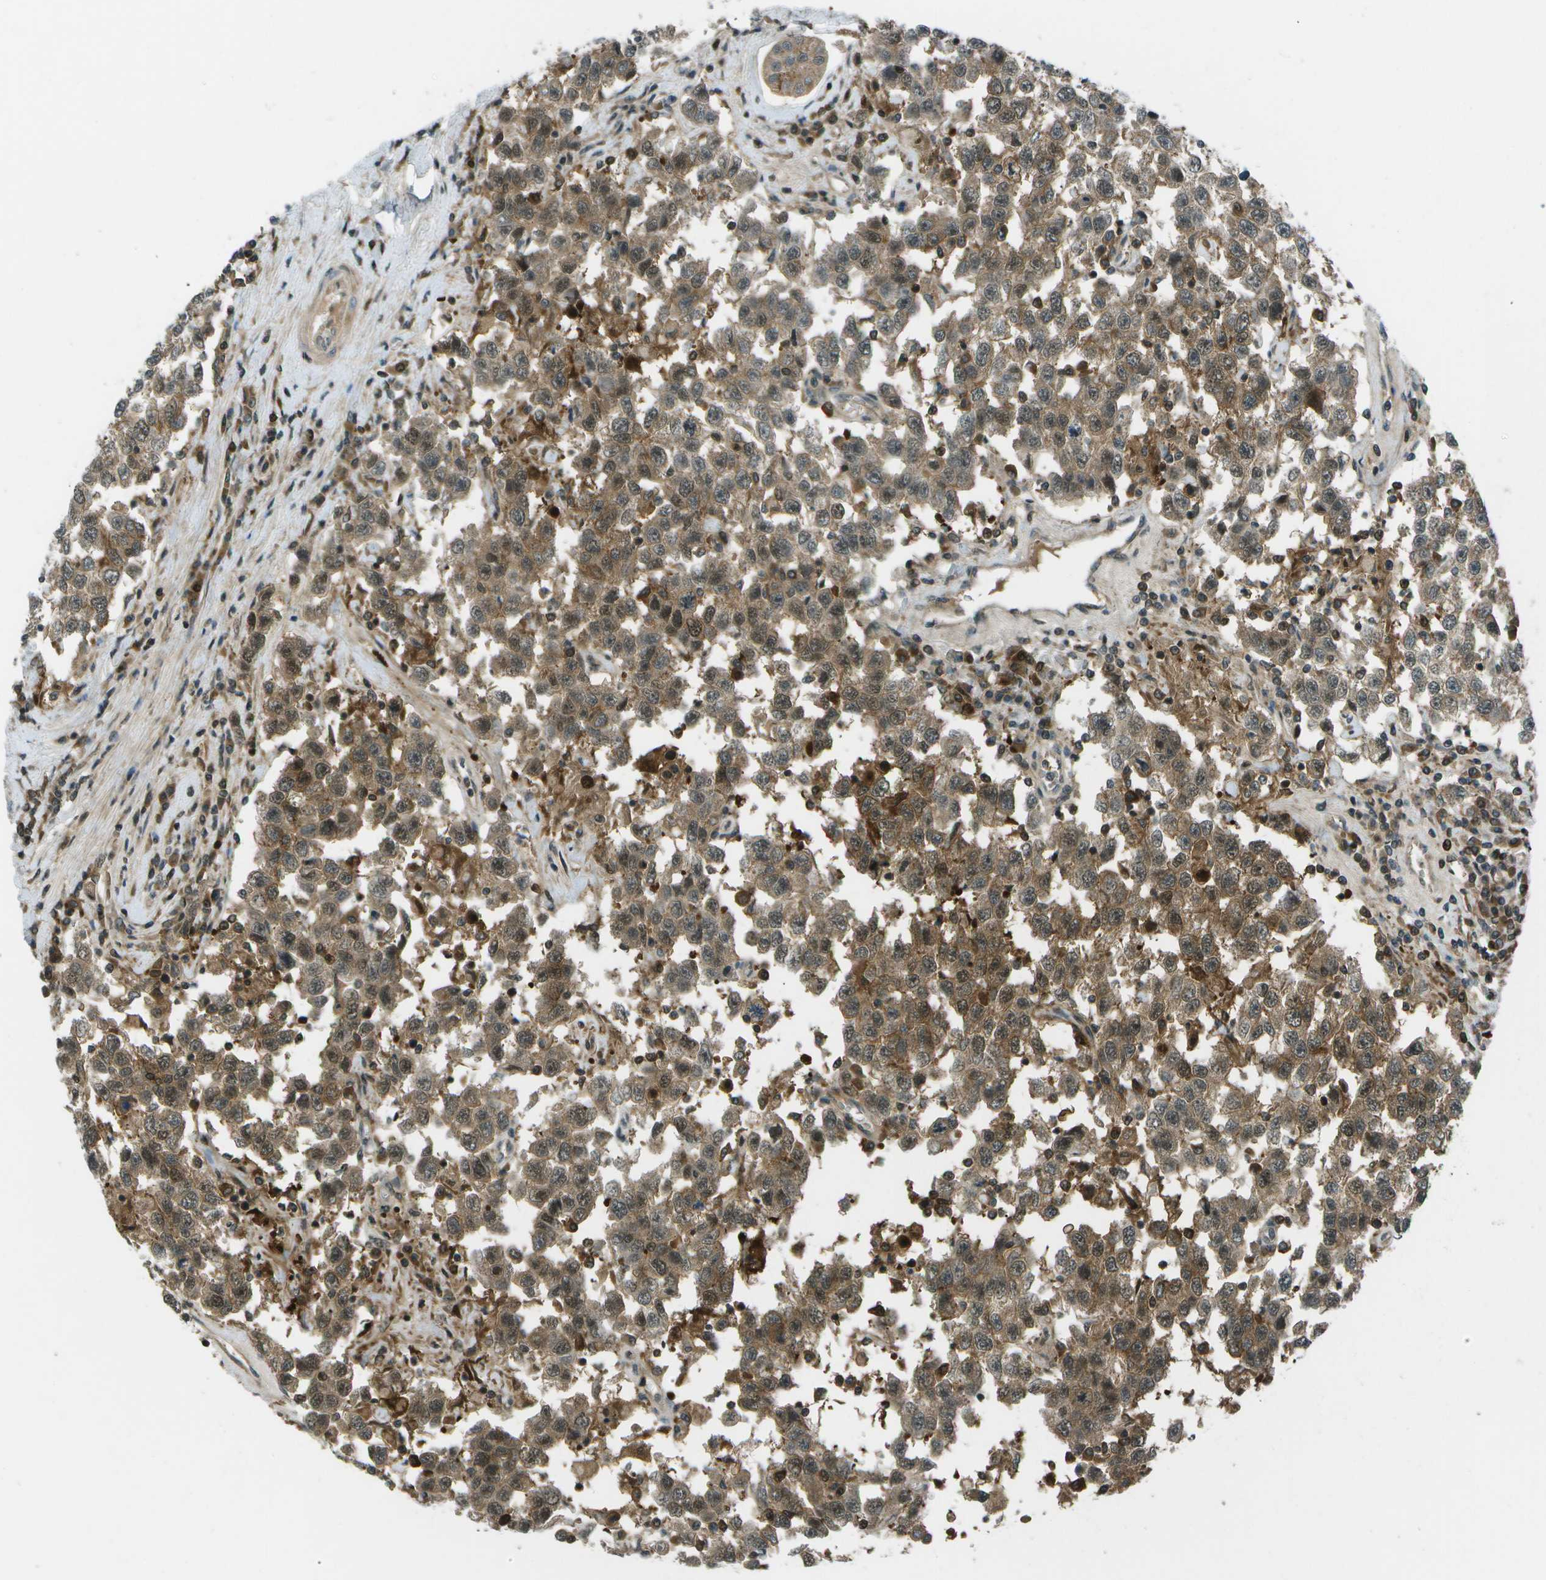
{"staining": {"intensity": "moderate", "quantity": ">75%", "location": "cytoplasmic/membranous"}, "tissue": "testis cancer", "cell_type": "Tumor cells", "image_type": "cancer", "snomed": [{"axis": "morphology", "description": "Seminoma, NOS"}, {"axis": "topography", "description": "Testis"}], "caption": "The immunohistochemical stain labels moderate cytoplasmic/membranous expression in tumor cells of testis seminoma tissue.", "gene": "TMEM19", "patient": {"sex": "male", "age": 41}}